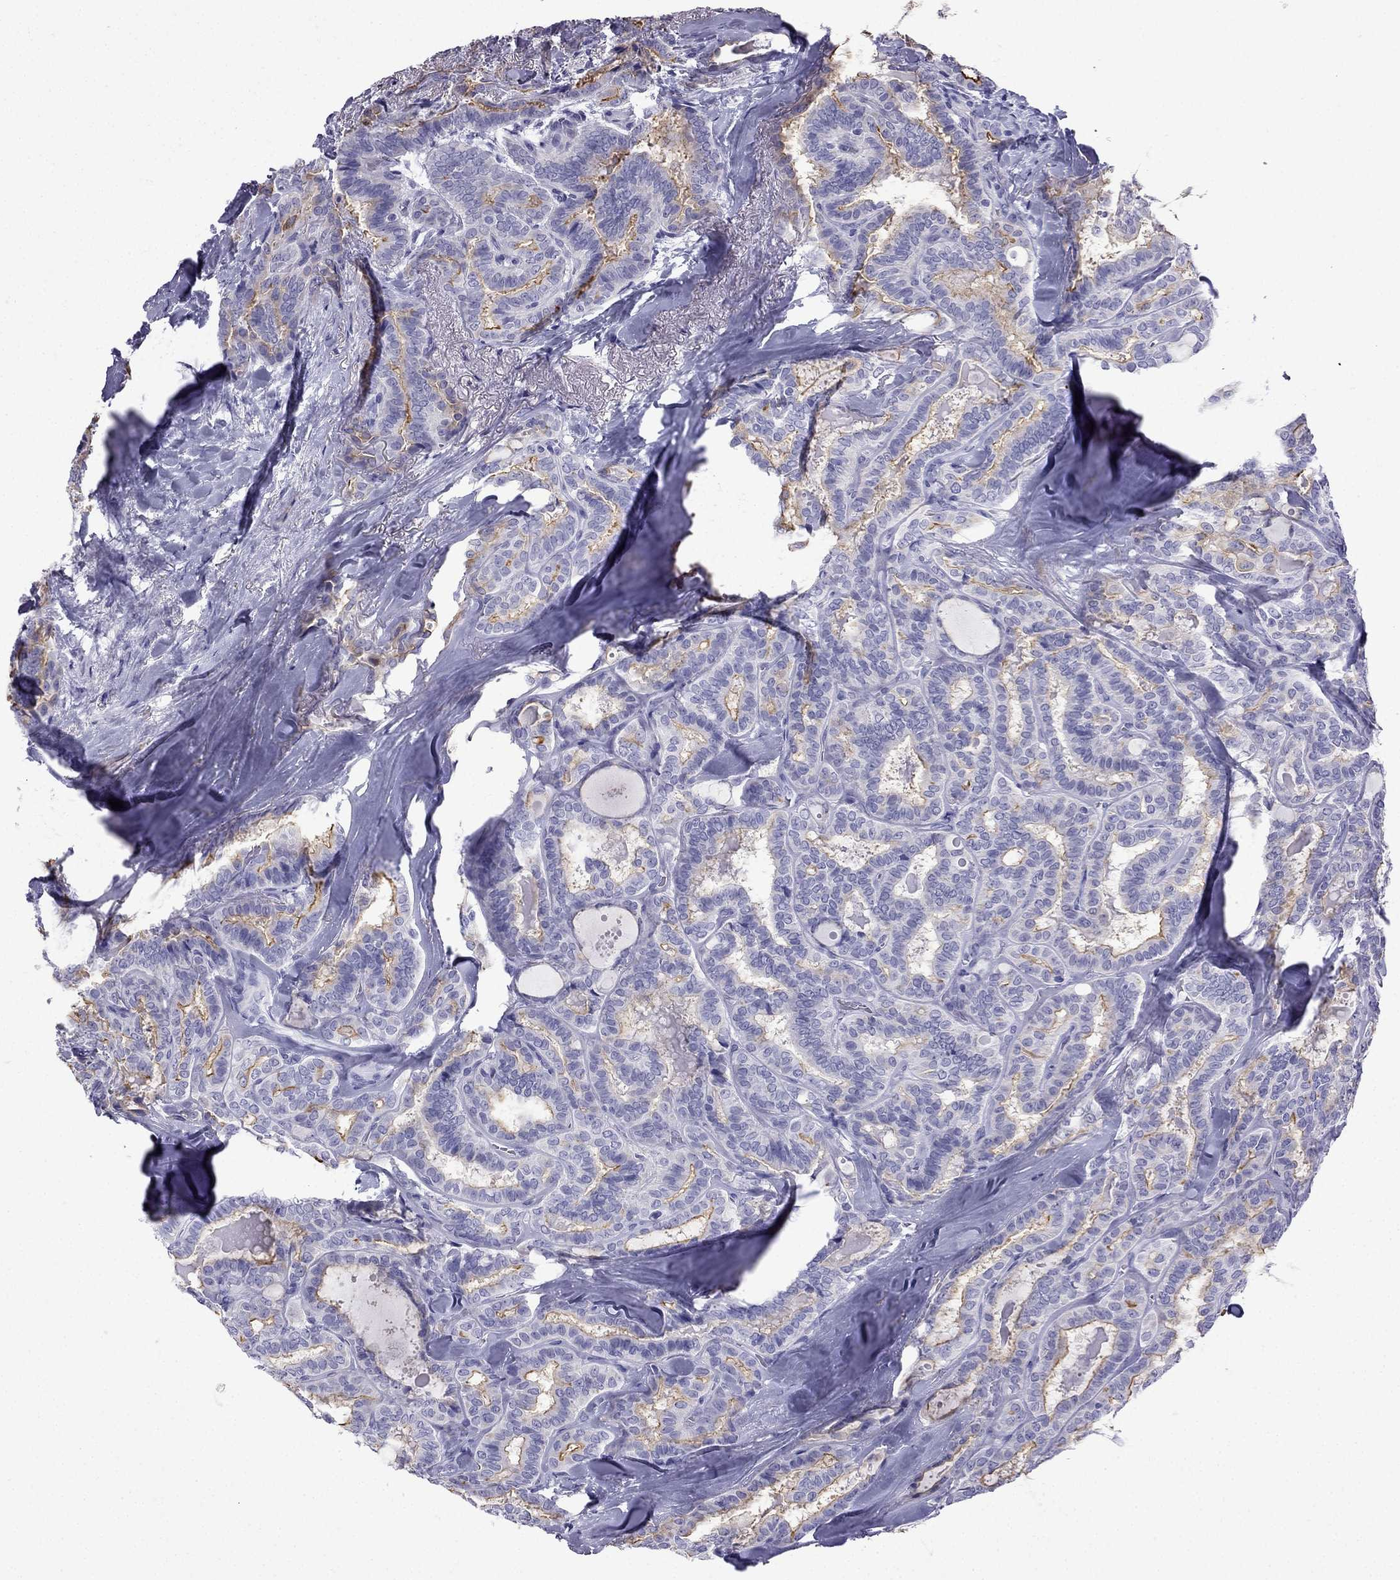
{"staining": {"intensity": "weak", "quantity": "<25%", "location": "cytoplasmic/membranous"}, "tissue": "thyroid cancer", "cell_type": "Tumor cells", "image_type": "cancer", "snomed": [{"axis": "morphology", "description": "Papillary adenocarcinoma, NOS"}, {"axis": "topography", "description": "Thyroid gland"}], "caption": "This image is of thyroid cancer stained with immunohistochemistry to label a protein in brown with the nuclei are counter-stained blue. There is no expression in tumor cells.", "gene": "GJA8", "patient": {"sex": "female", "age": 39}}